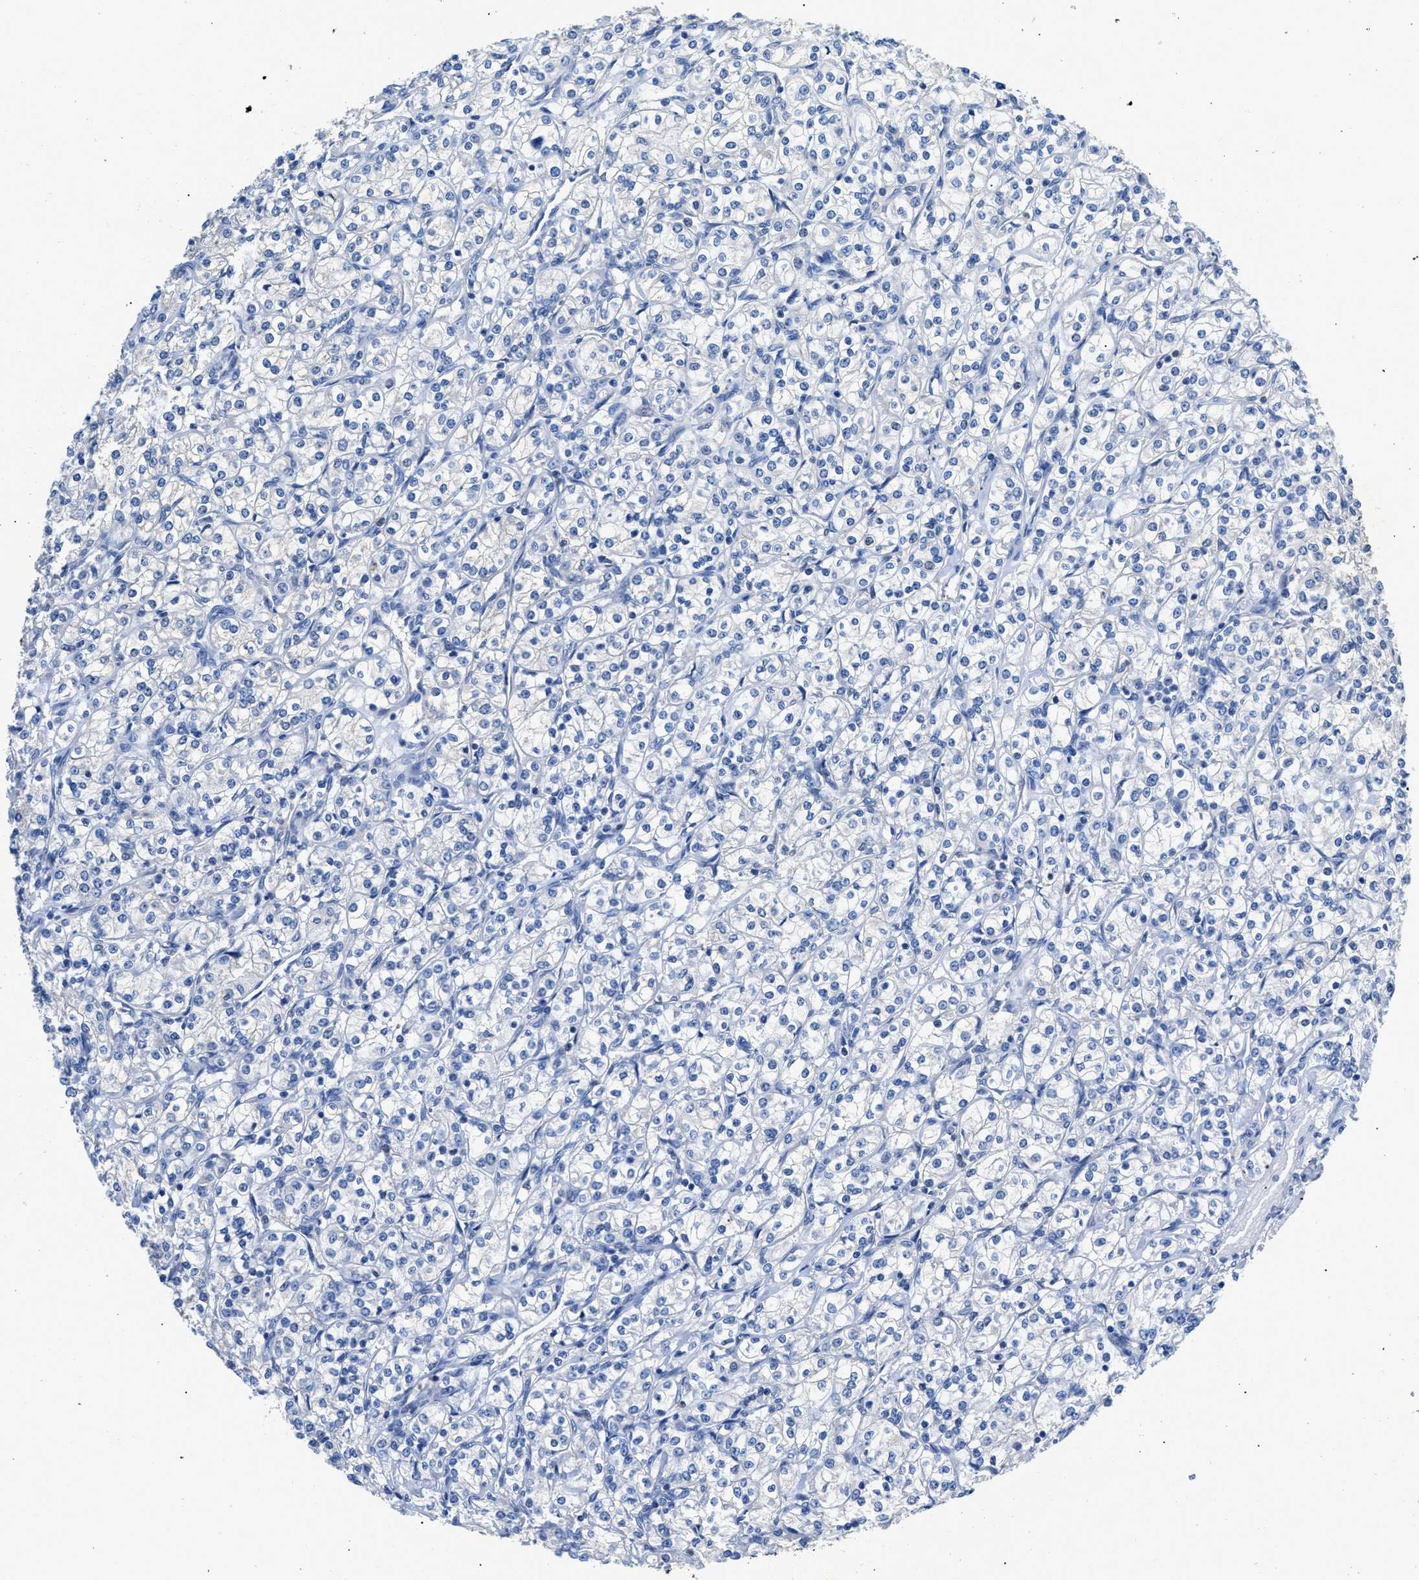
{"staining": {"intensity": "negative", "quantity": "none", "location": "none"}, "tissue": "renal cancer", "cell_type": "Tumor cells", "image_type": "cancer", "snomed": [{"axis": "morphology", "description": "Adenocarcinoma, NOS"}, {"axis": "topography", "description": "Kidney"}], "caption": "Adenocarcinoma (renal) was stained to show a protein in brown. There is no significant staining in tumor cells.", "gene": "SLC10A6", "patient": {"sex": "male", "age": 77}}